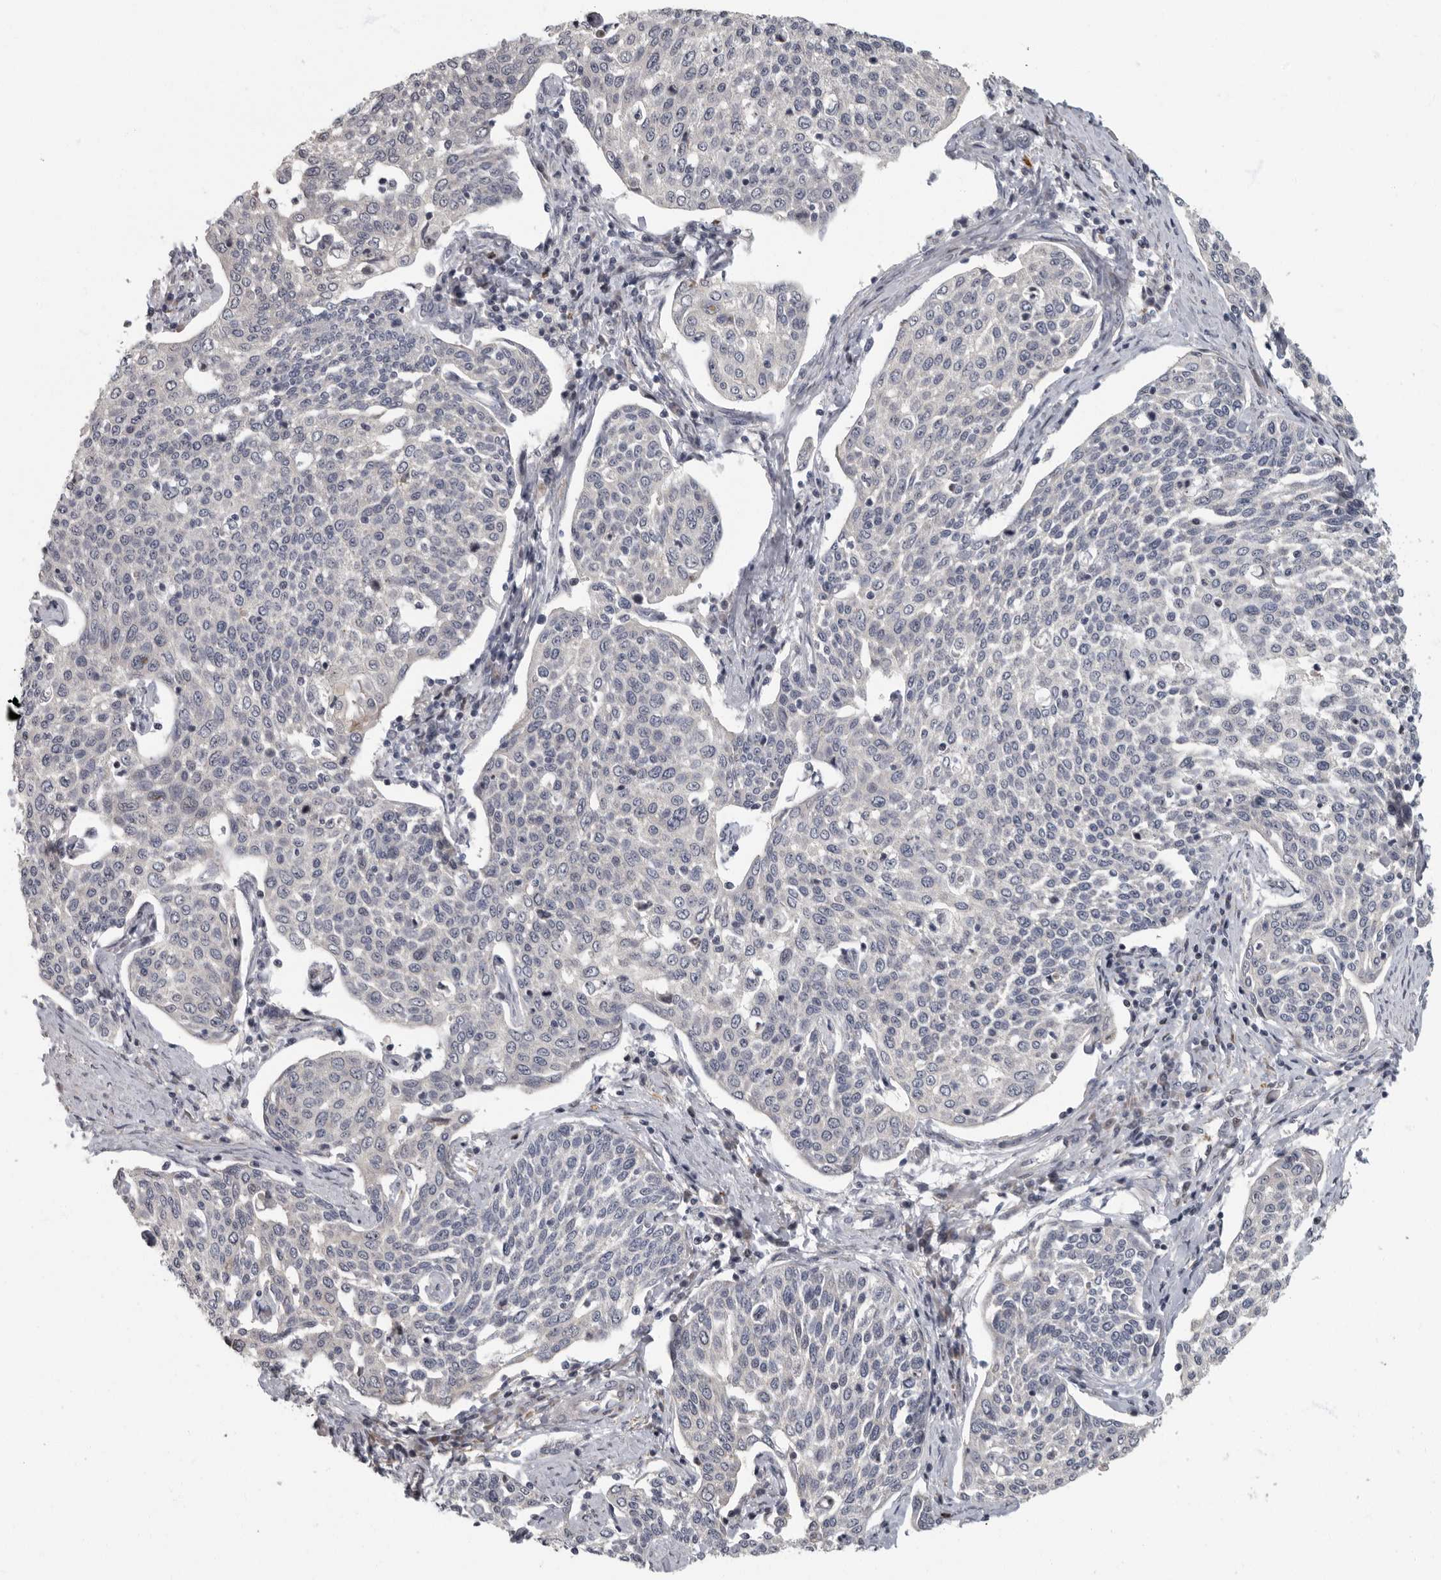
{"staining": {"intensity": "negative", "quantity": "none", "location": "none"}, "tissue": "cervical cancer", "cell_type": "Tumor cells", "image_type": "cancer", "snomed": [{"axis": "morphology", "description": "Squamous cell carcinoma, NOS"}, {"axis": "topography", "description": "Cervix"}], "caption": "IHC histopathology image of human cervical cancer (squamous cell carcinoma) stained for a protein (brown), which reveals no expression in tumor cells.", "gene": "PDCD11", "patient": {"sex": "female", "age": 34}}